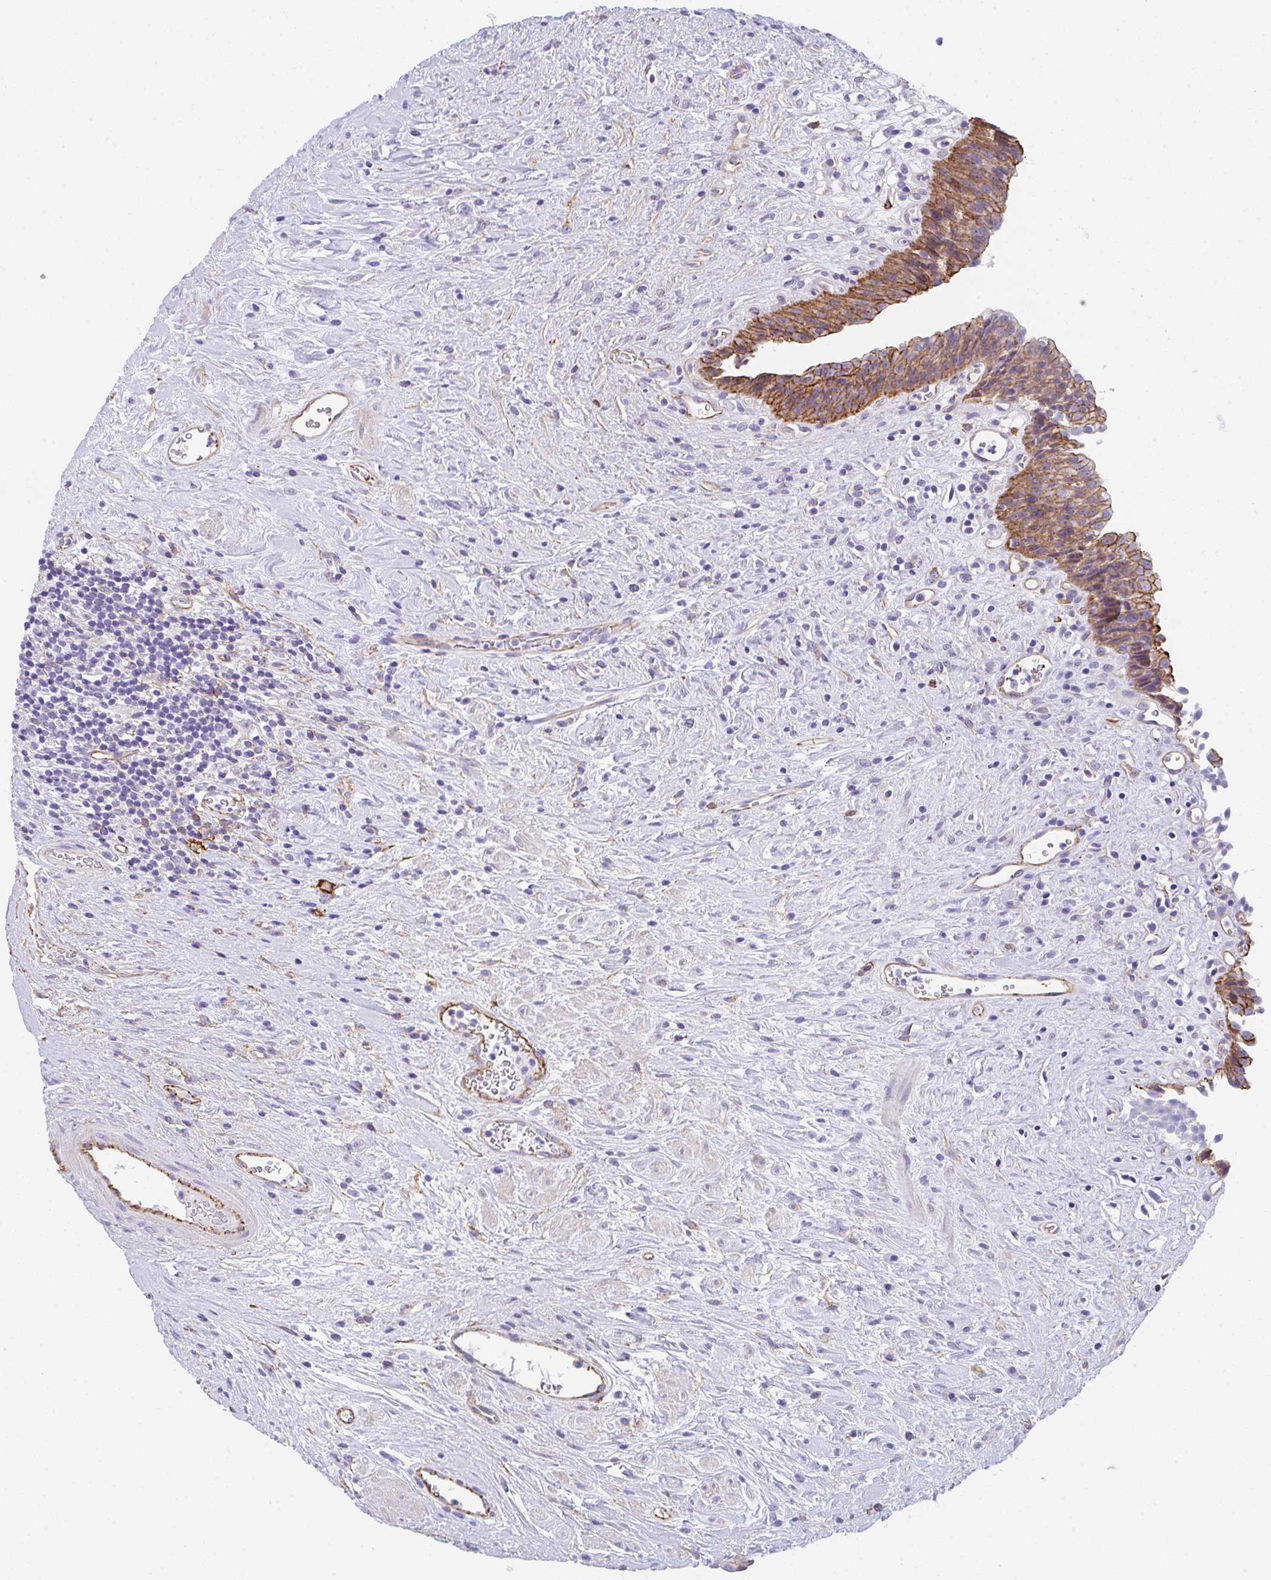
{"staining": {"intensity": "moderate", "quantity": "25%-75%", "location": "cytoplasmic/membranous"}, "tissue": "urinary bladder", "cell_type": "Urothelial cells", "image_type": "normal", "snomed": [{"axis": "morphology", "description": "Normal tissue, NOS"}, {"axis": "topography", "description": "Urinary bladder"}], "caption": "A high-resolution image shows immunohistochemistry staining of benign urinary bladder, which shows moderate cytoplasmic/membranous expression in approximately 25%-75% of urothelial cells.", "gene": "DBN1", "patient": {"sex": "female", "age": 56}}